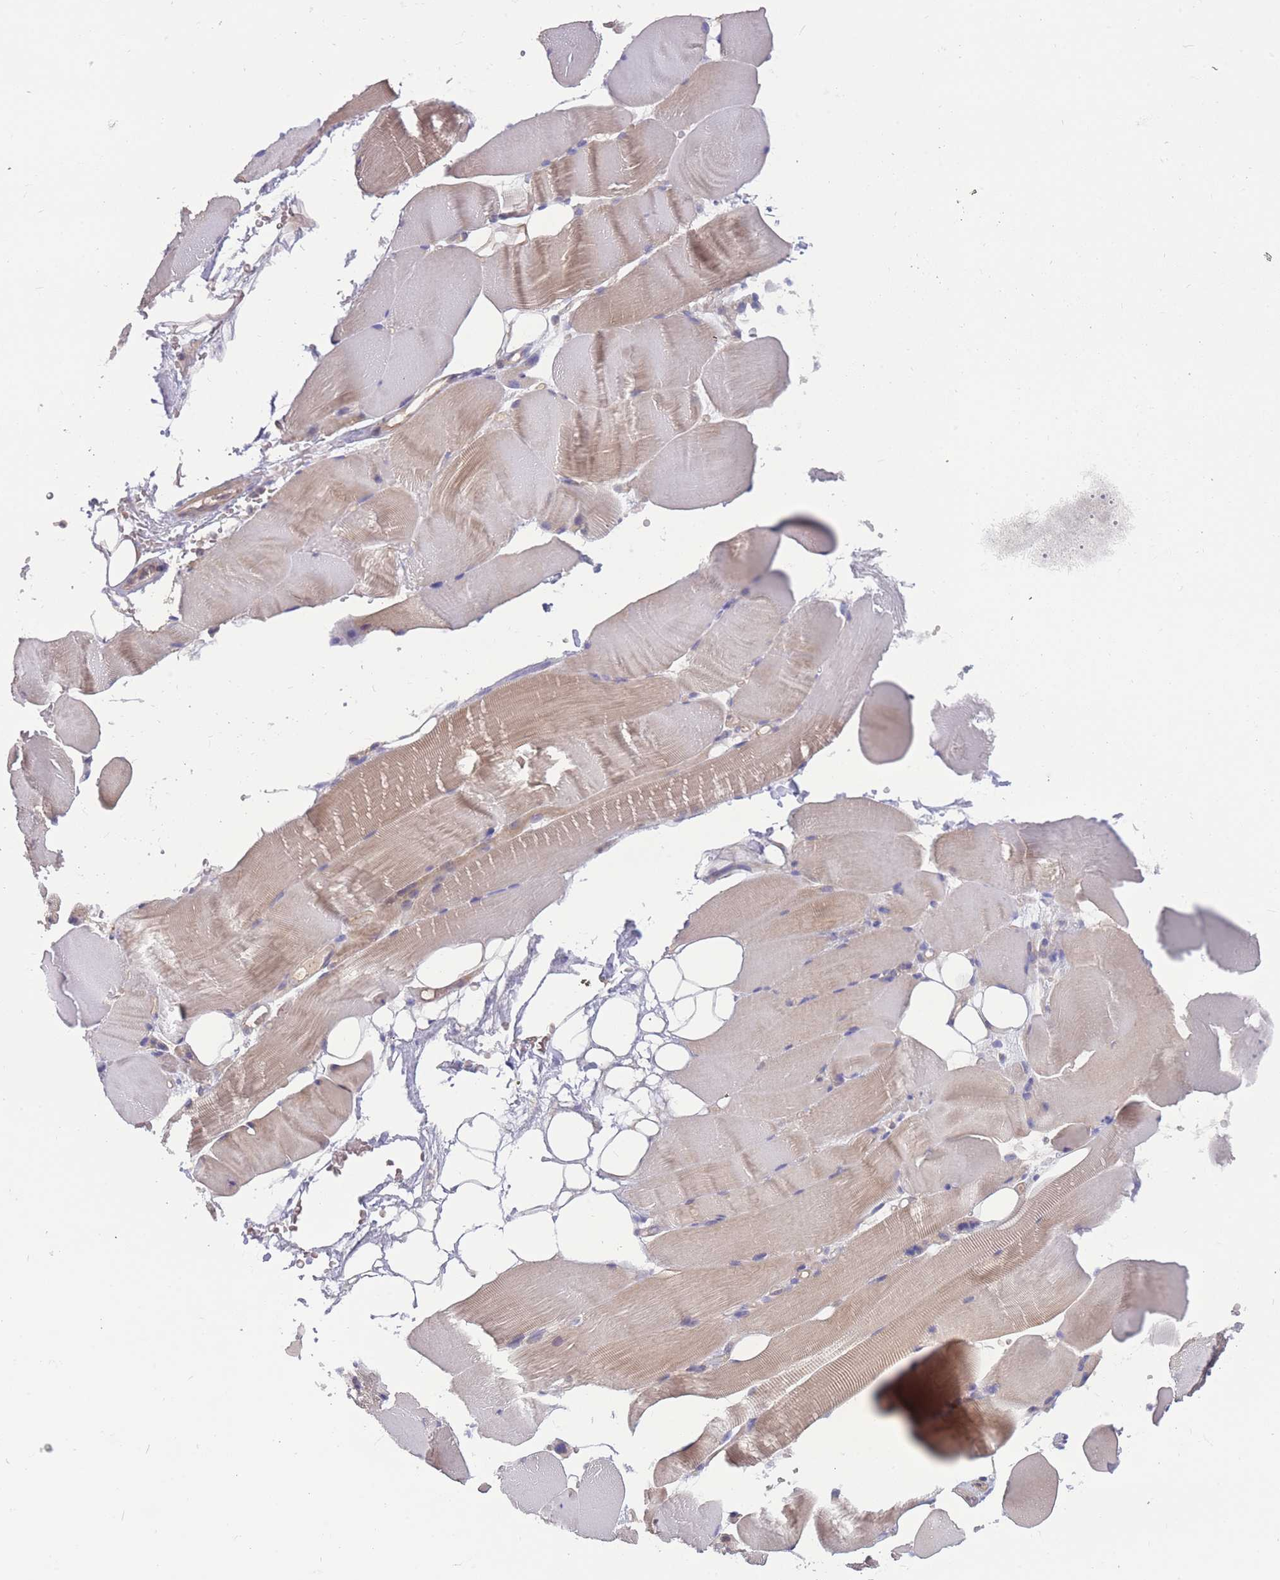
{"staining": {"intensity": "moderate", "quantity": "<25%", "location": "cytoplasmic/membranous"}, "tissue": "skeletal muscle", "cell_type": "Myocytes", "image_type": "normal", "snomed": [{"axis": "morphology", "description": "Normal tissue, NOS"}, {"axis": "topography", "description": "Skeletal muscle"}, {"axis": "topography", "description": "Parathyroid gland"}], "caption": "This micrograph displays benign skeletal muscle stained with immunohistochemistry (IHC) to label a protein in brown. The cytoplasmic/membranous of myocytes show moderate positivity for the protein. Nuclei are counter-stained blue.", "gene": "UBE2NL", "patient": {"sex": "female", "age": 37}}